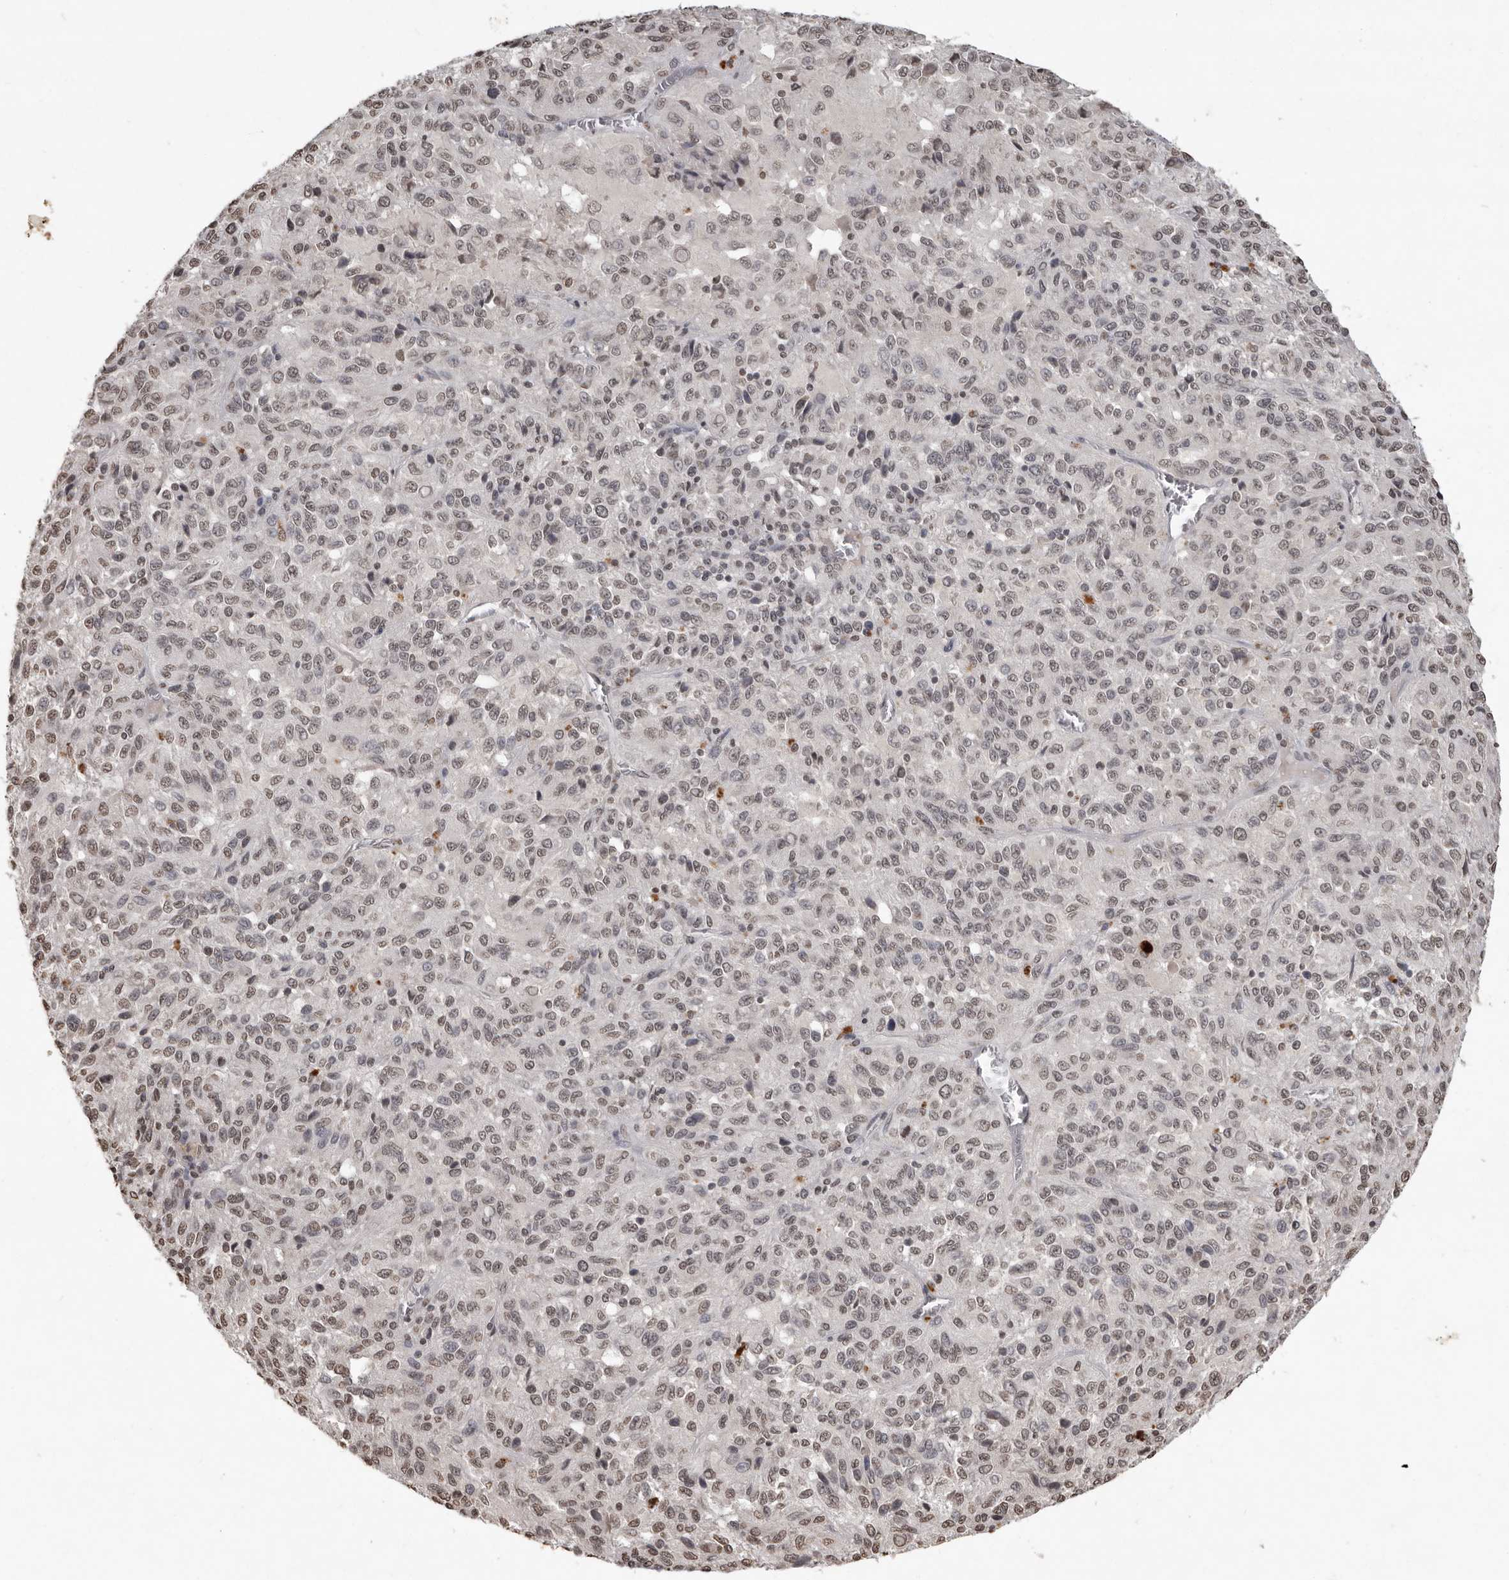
{"staining": {"intensity": "weak", "quantity": "25%-75%", "location": "nuclear"}, "tissue": "melanoma", "cell_type": "Tumor cells", "image_type": "cancer", "snomed": [{"axis": "morphology", "description": "Malignant melanoma, Metastatic site"}, {"axis": "topography", "description": "Lung"}], "caption": "Immunohistochemistry micrograph of human melanoma stained for a protein (brown), which reveals low levels of weak nuclear positivity in about 25%-75% of tumor cells.", "gene": "WDR45", "patient": {"sex": "male", "age": 64}}